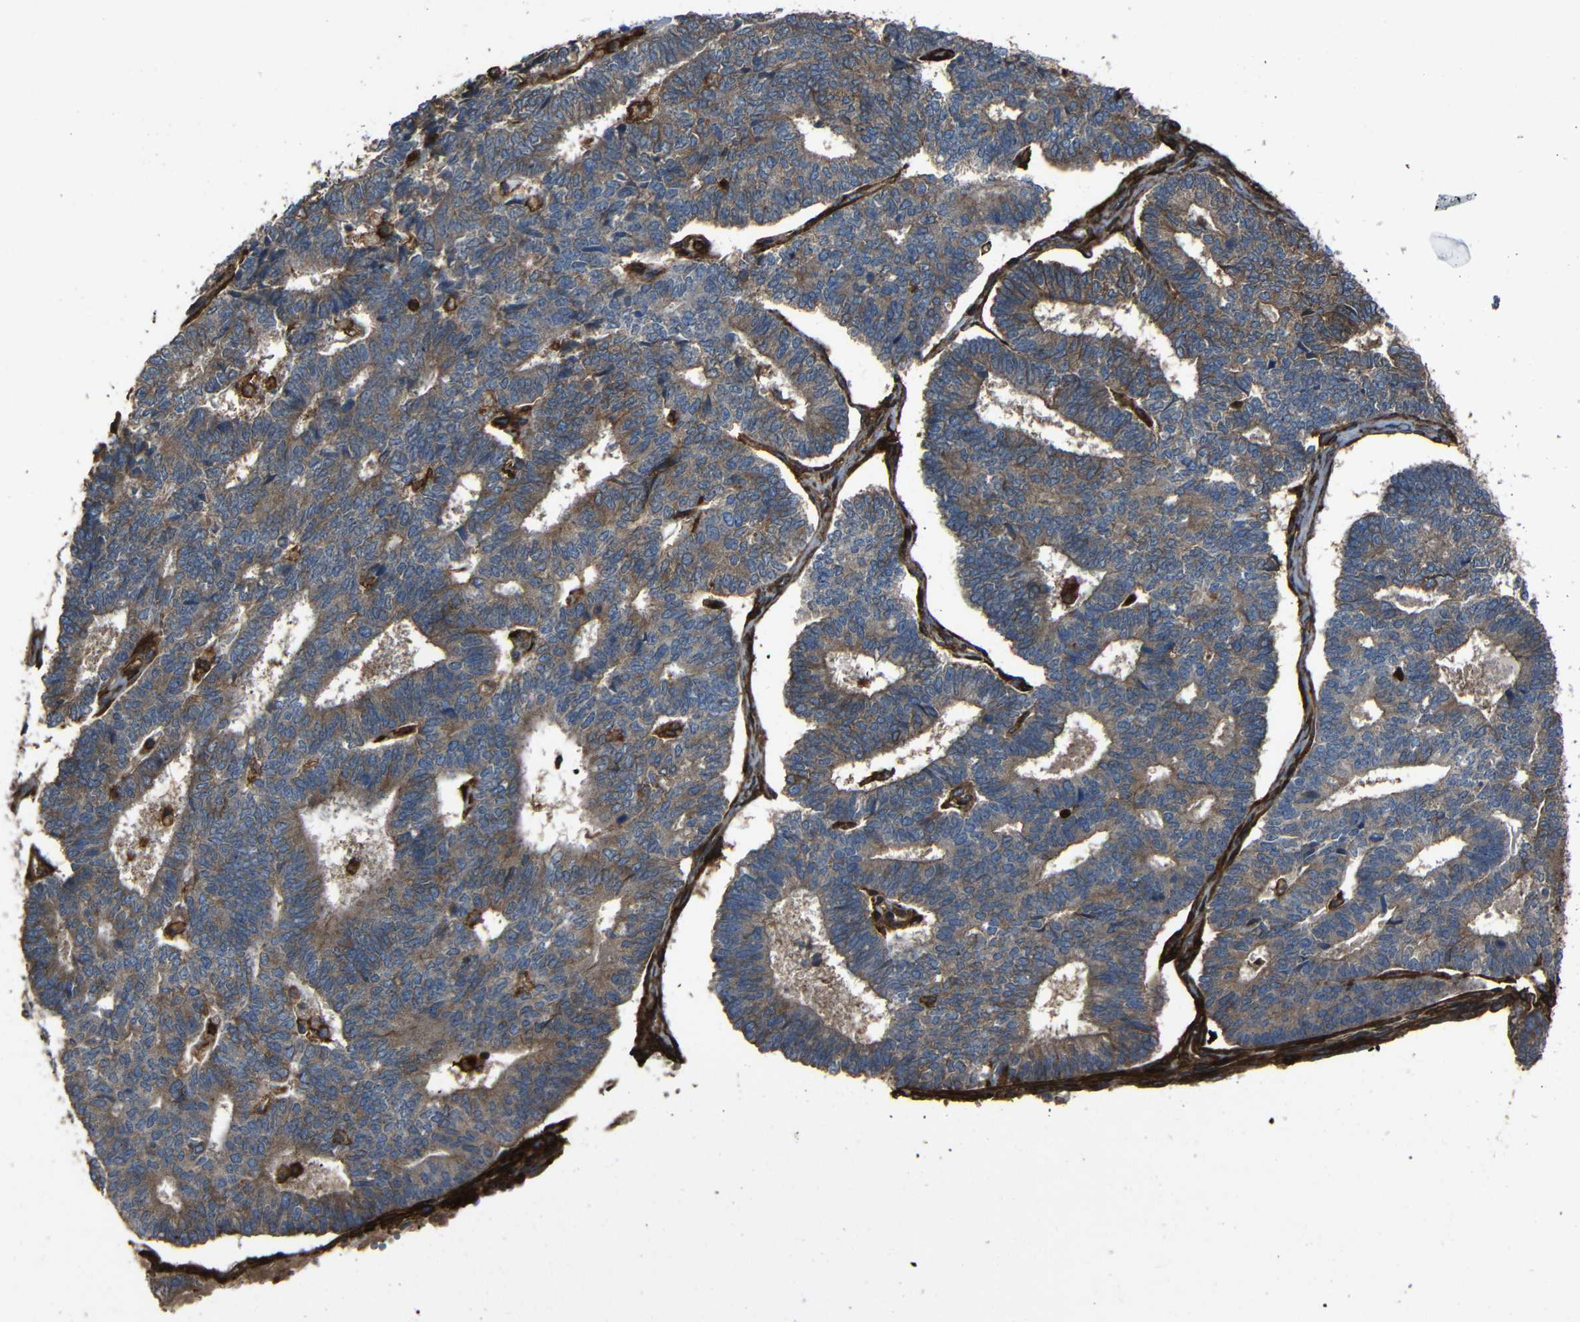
{"staining": {"intensity": "moderate", "quantity": ">75%", "location": "cytoplasmic/membranous"}, "tissue": "endometrial cancer", "cell_type": "Tumor cells", "image_type": "cancer", "snomed": [{"axis": "morphology", "description": "Adenocarcinoma, NOS"}, {"axis": "topography", "description": "Endometrium"}], "caption": "Moderate cytoplasmic/membranous expression is present in approximately >75% of tumor cells in endometrial adenocarcinoma.", "gene": "ADGRE5", "patient": {"sex": "female", "age": 70}}